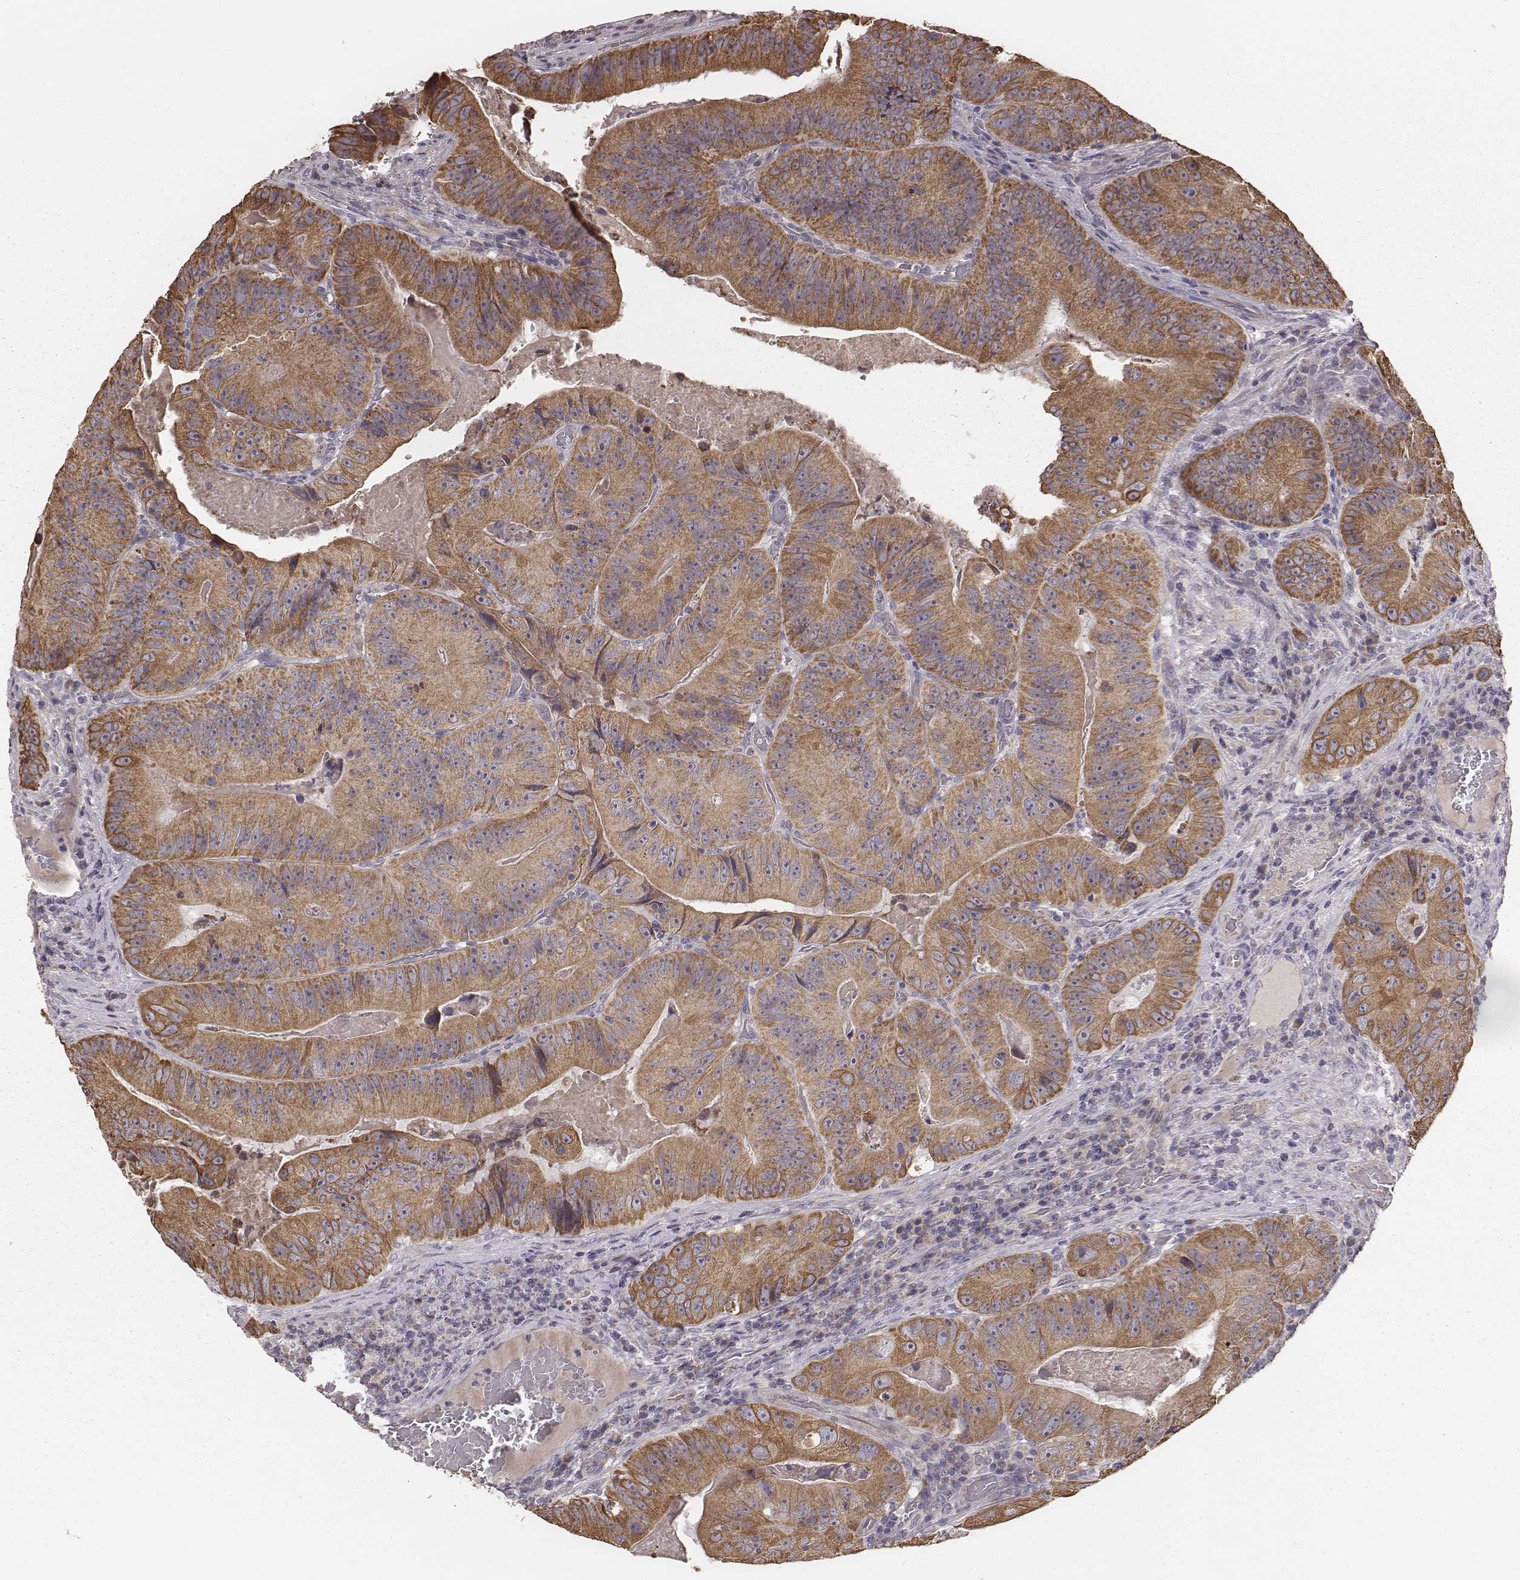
{"staining": {"intensity": "moderate", "quantity": ">75%", "location": "cytoplasmic/membranous"}, "tissue": "colorectal cancer", "cell_type": "Tumor cells", "image_type": "cancer", "snomed": [{"axis": "morphology", "description": "Adenocarcinoma, NOS"}, {"axis": "topography", "description": "Colon"}], "caption": "This photomicrograph exhibits immunohistochemistry staining of adenocarcinoma (colorectal), with medium moderate cytoplasmic/membranous staining in about >75% of tumor cells.", "gene": "HAVCR1", "patient": {"sex": "female", "age": 86}}